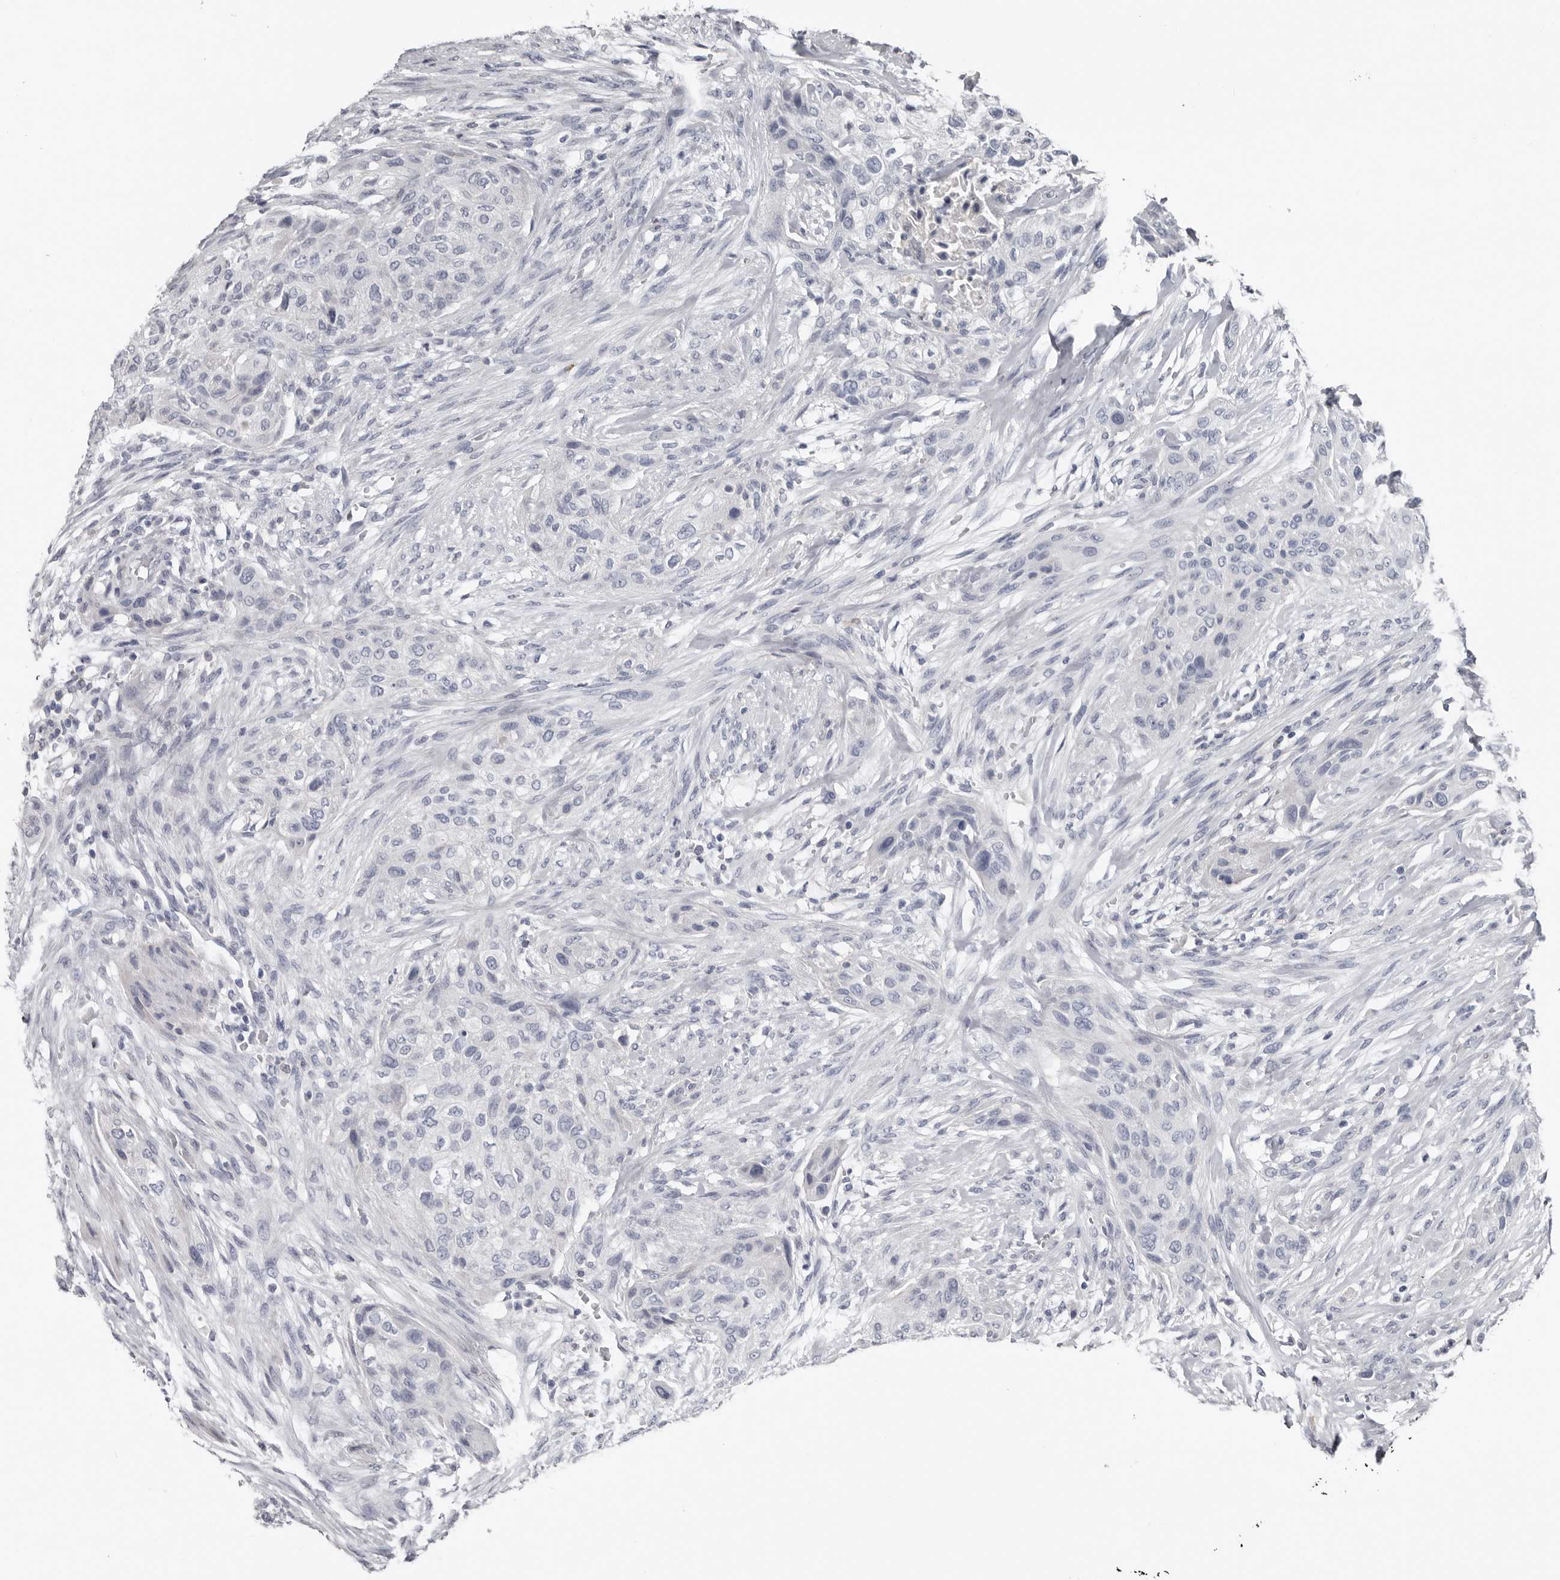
{"staining": {"intensity": "negative", "quantity": "none", "location": "none"}, "tissue": "urothelial cancer", "cell_type": "Tumor cells", "image_type": "cancer", "snomed": [{"axis": "morphology", "description": "Urothelial carcinoma, High grade"}, {"axis": "topography", "description": "Urinary bladder"}], "caption": "Immunohistochemistry (IHC) of high-grade urothelial carcinoma reveals no expression in tumor cells.", "gene": "FABP7", "patient": {"sex": "male", "age": 35}}